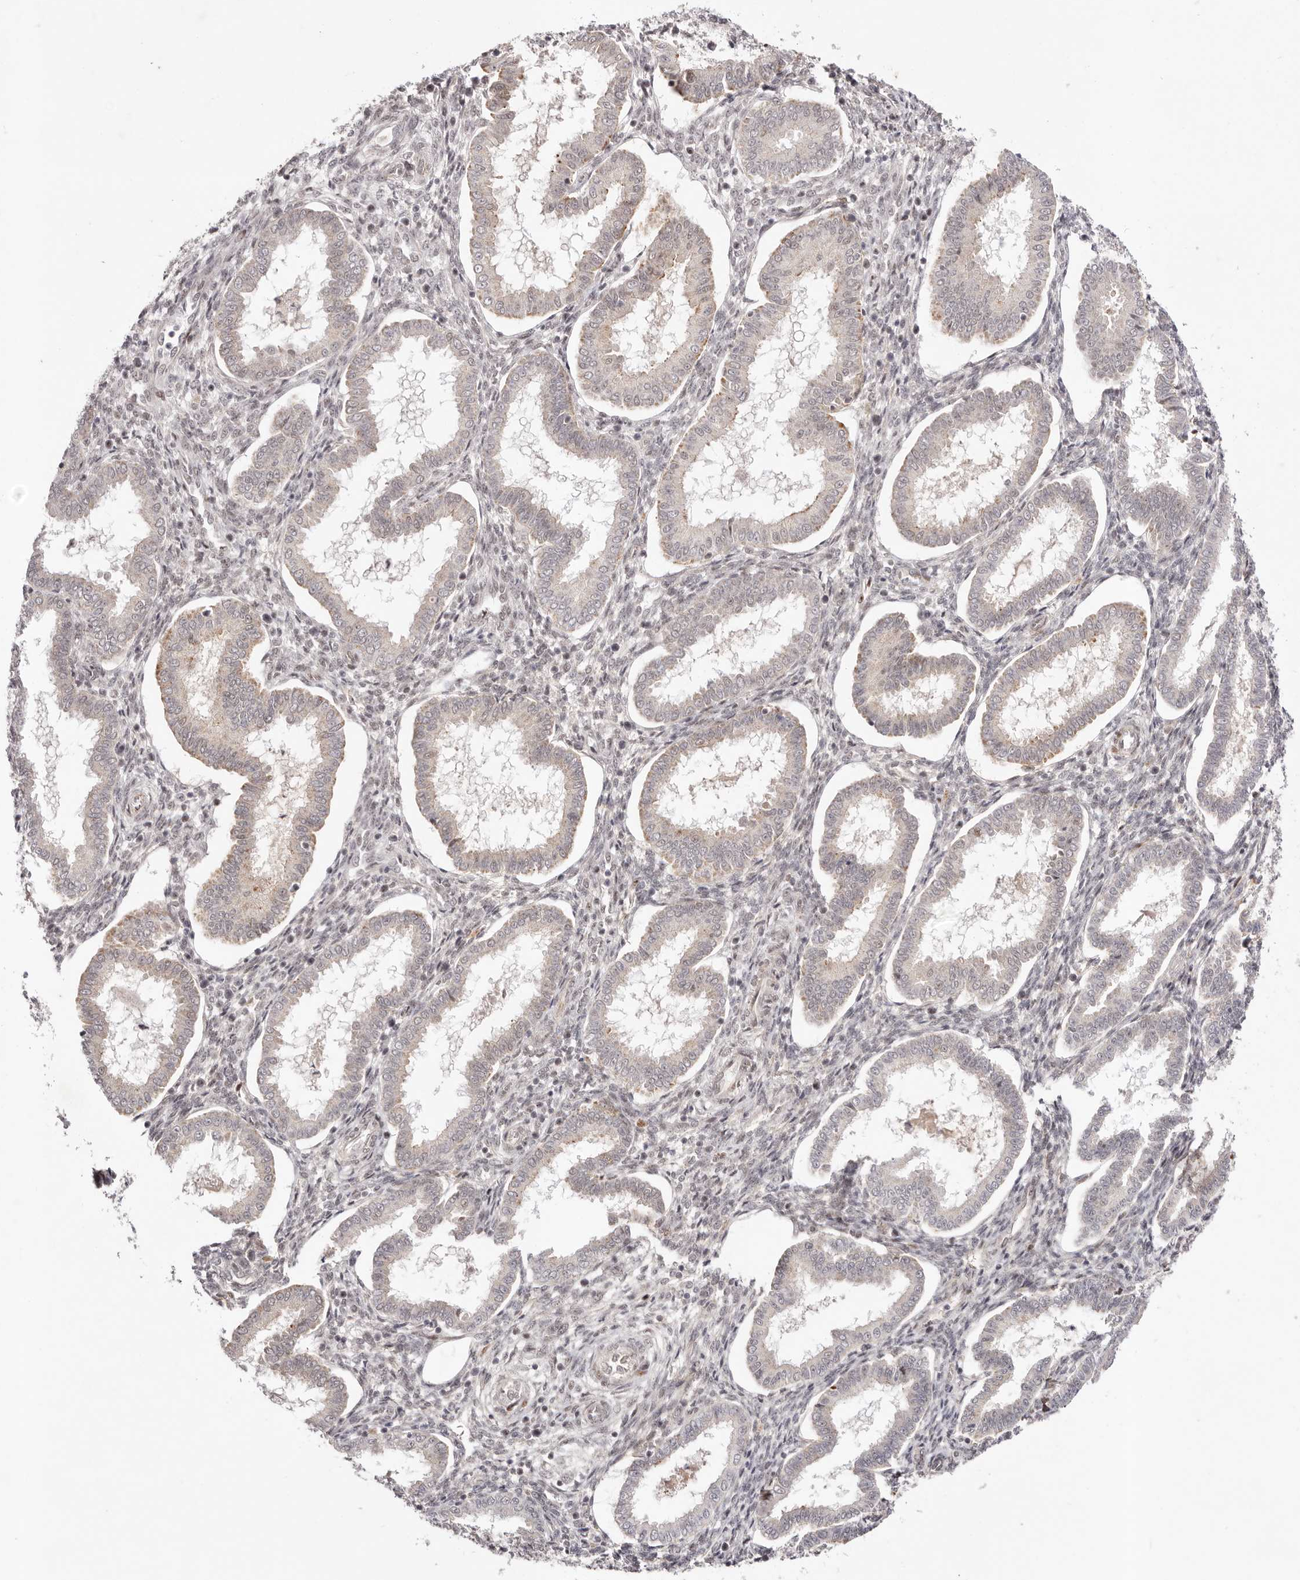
{"staining": {"intensity": "weak", "quantity": "25%-75%", "location": "nuclear"}, "tissue": "endometrium", "cell_type": "Cells in endometrial stroma", "image_type": "normal", "snomed": [{"axis": "morphology", "description": "Normal tissue, NOS"}, {"axis": "topography", "description": "Endometrium"}], "caption": "Immunohistochemistry micrograph of benign endometrium: endometrium stained using IHC reveals low levels of weak protein expression localized specifically in the nuclear of cells in endometrial stroma, appearing as a nuclear brown color.", "gene": "WRN", "patient": {"sex": "female", "age": 24}}